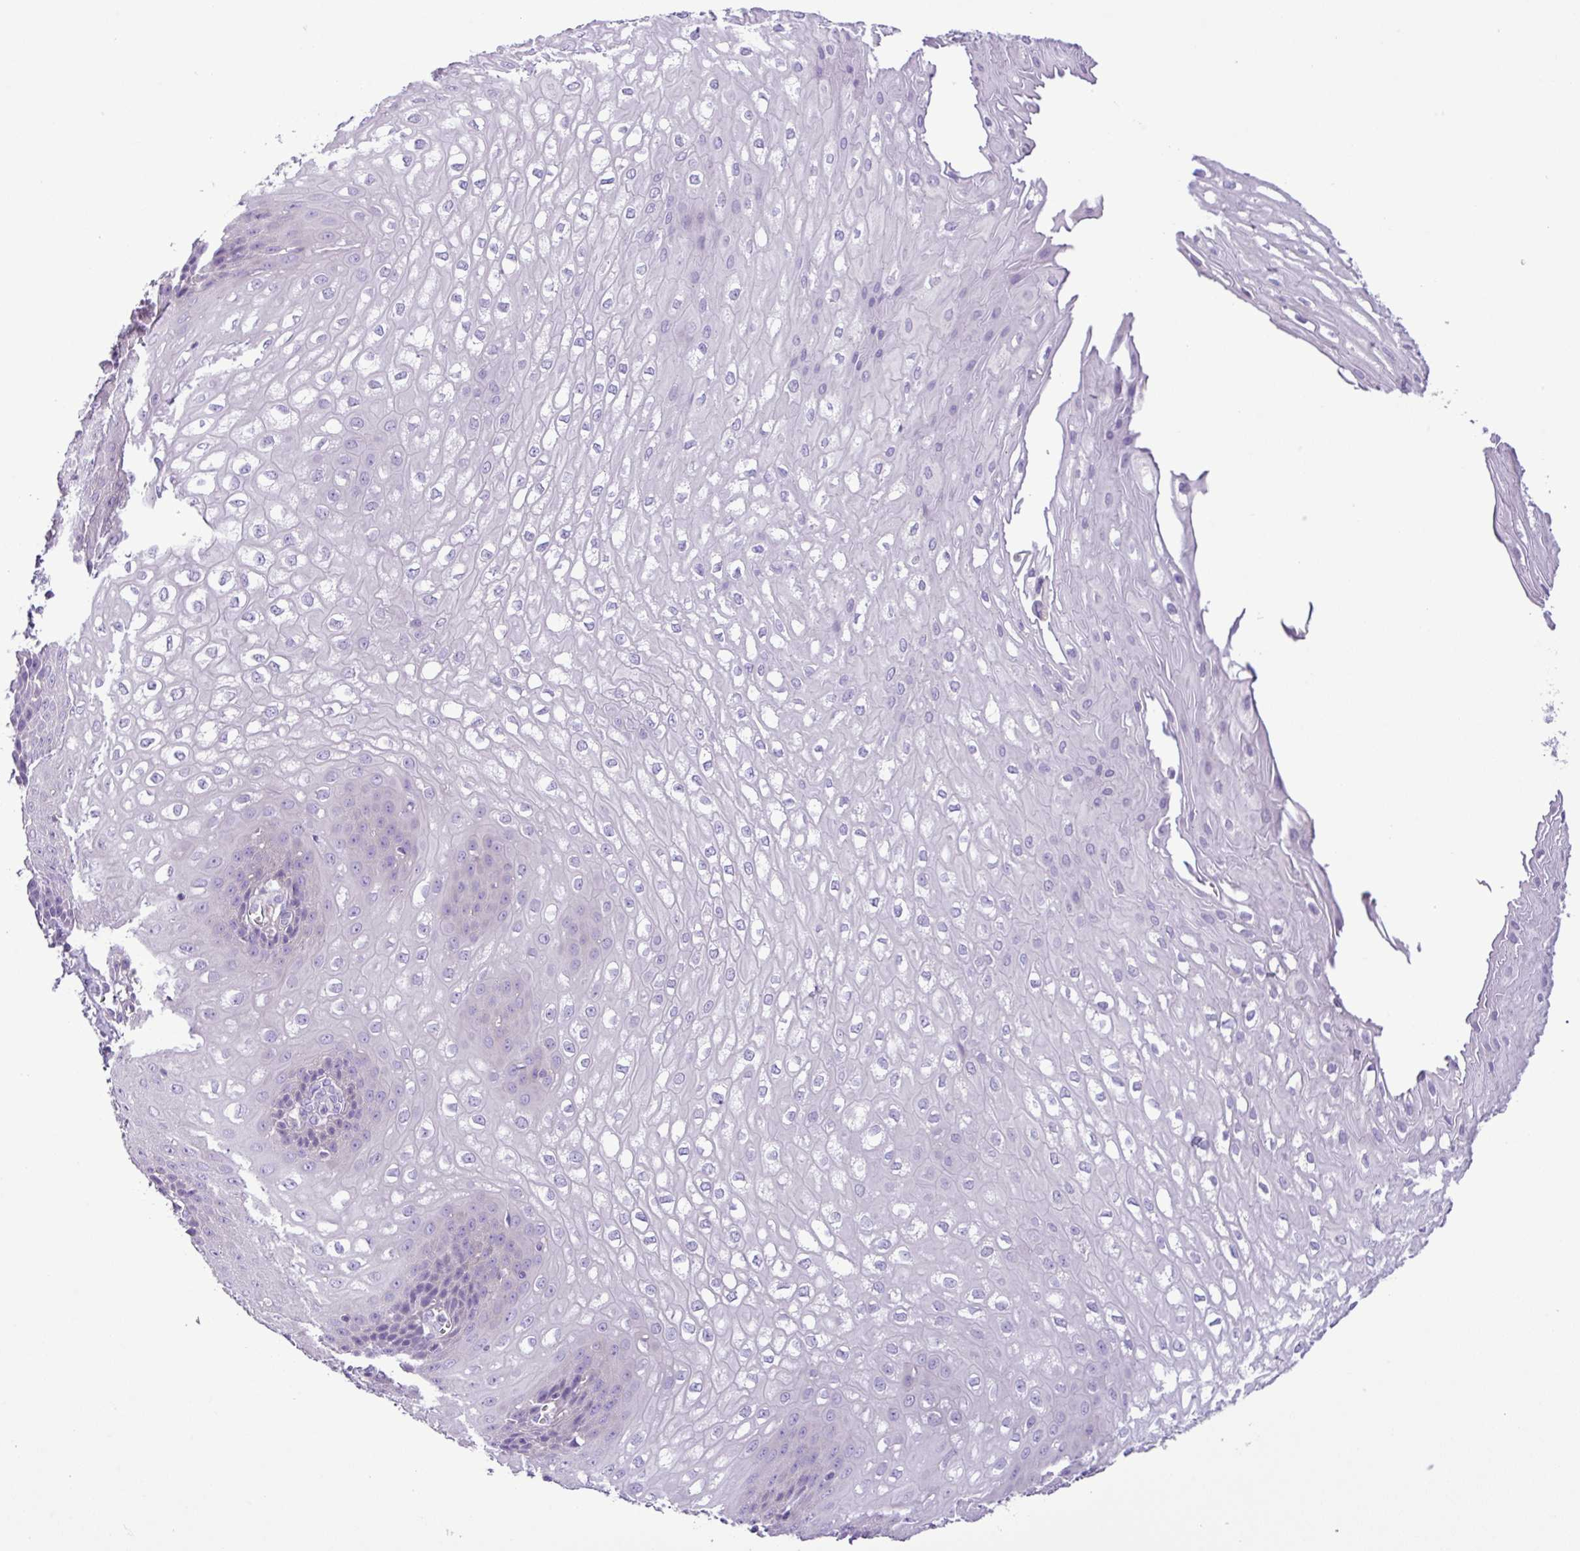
{"staining": {"intensity": "negative", "quantity": "none", "location": "none"}, "tissue": "esophagus", "cell_type": "Squamous epithelial cells", "image_type": "normal", "snomed": [{"axis": "morphology", "description": "Normal tissue, NOS"}, {"axis": "topography", "description": "Esophagus"}], "caption": "This image is of normal esophagus stained with immunohistochemistry (IHC) to label a protein in brown with the nuclei are counter-stained blue. There is no positivity in squamous epithelial cells. (DAB immunohistochemistry (IHC) visualized using brightfield microscopy, high magnification).", "gene": "ZNF334", "patient": {"sex": "male", "age": 67}}